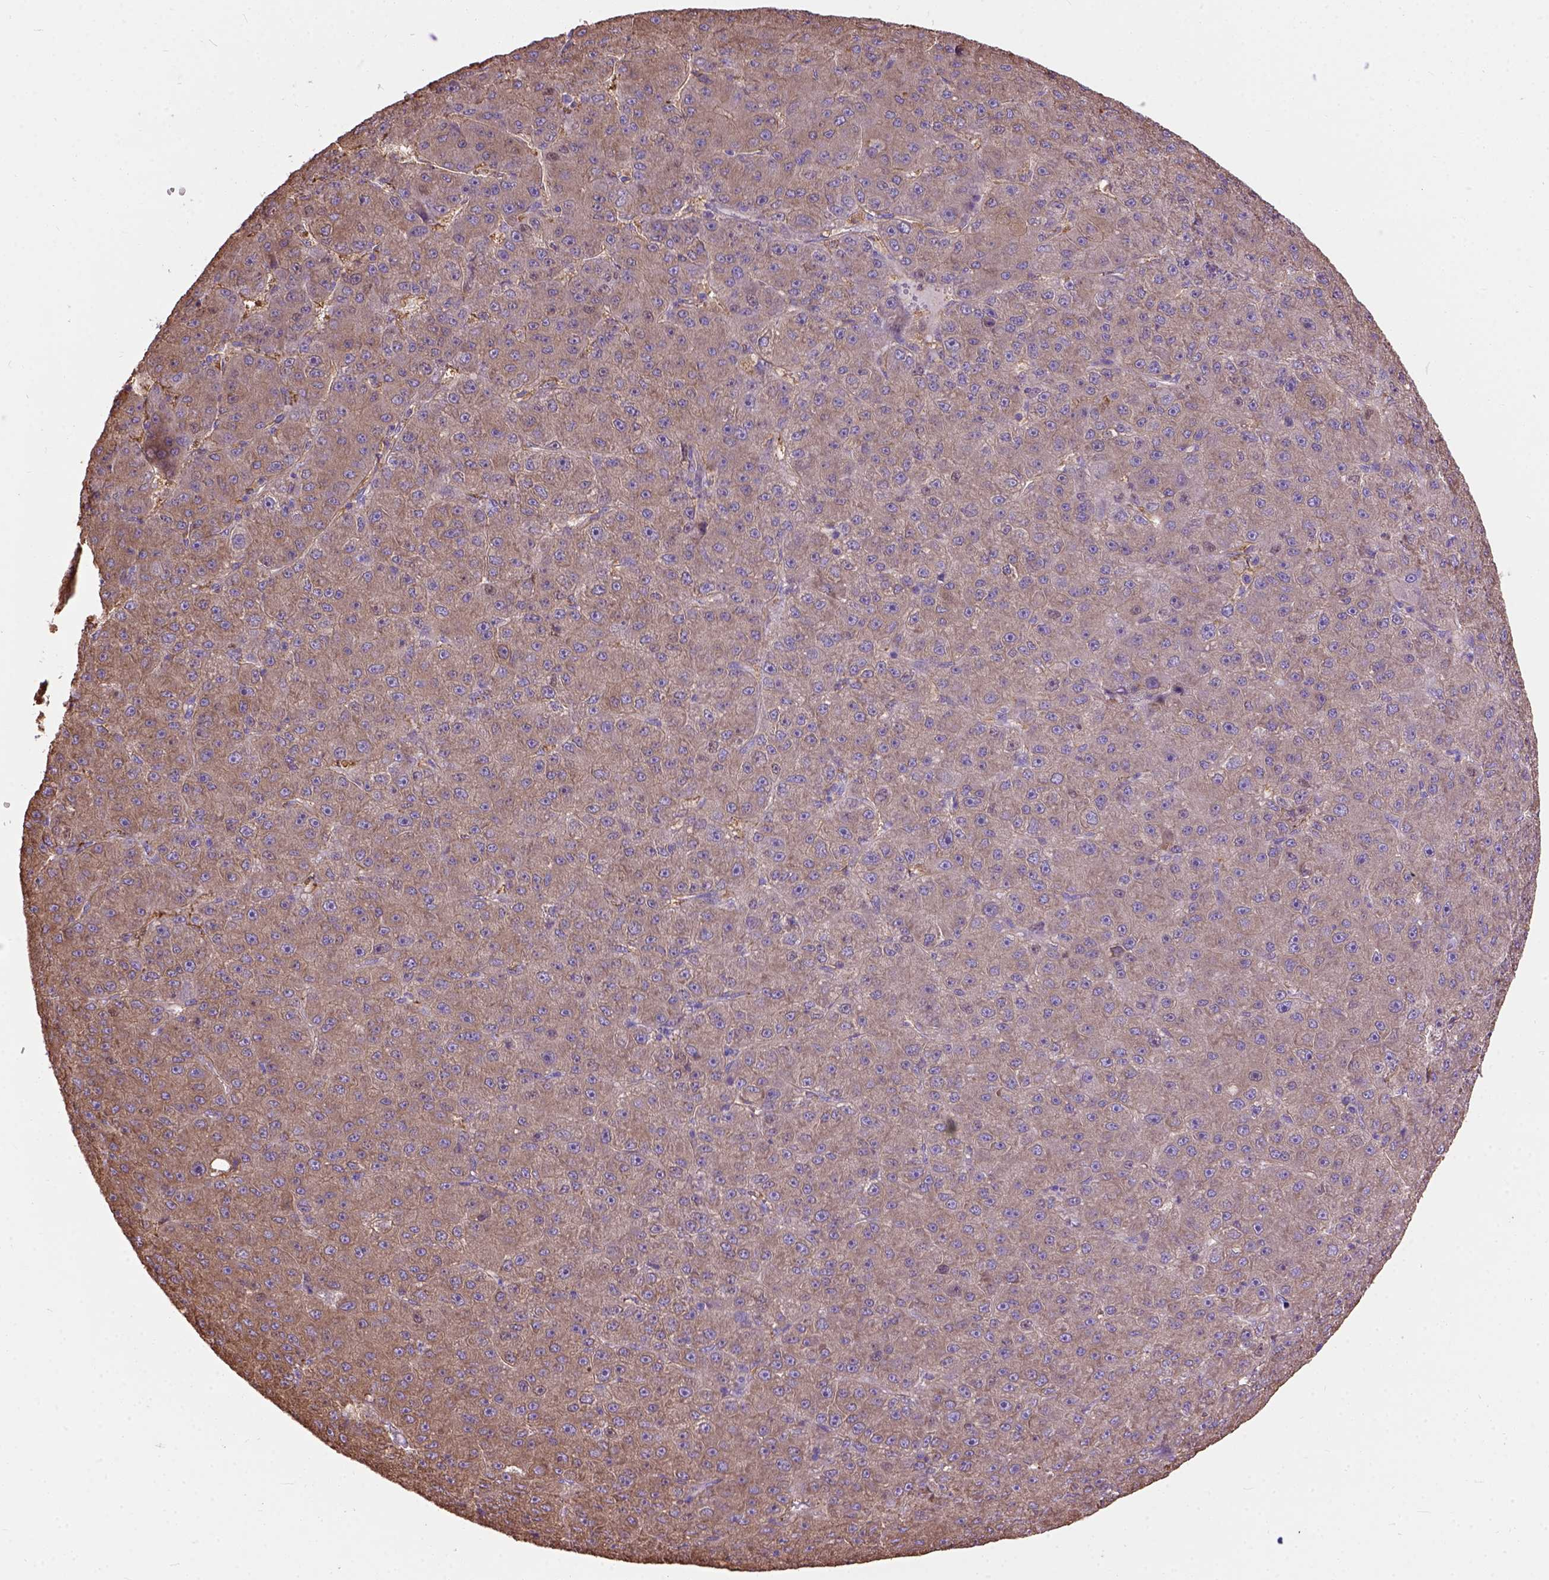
{"staining": {"intensity": "weak", "quantity": ">75%", "location": "cytoplasmic/membranous"}, "tissue": "liver cancer", "cell_type": "Tumor cells", "image_type": "cancer", "snomed": [{"axis": "morphology", "description": "Carcinoma, Hepatocellular, NOS"}, {"axis": "topography", "description": "Liver"}], "caption": "Immunohistochemistry histopathology image of neoplastic tissue: human liver cancer stained using immunohistochemistry (IHC) exhibits low levels of weak protein expression localized specifically in the cytoplasmic/membranous of tumor cells, appearing as a cytoplasmic/membranous brown color.", "gene": "SEMA4F", "patient": {"sex": "male", "age": 67}}